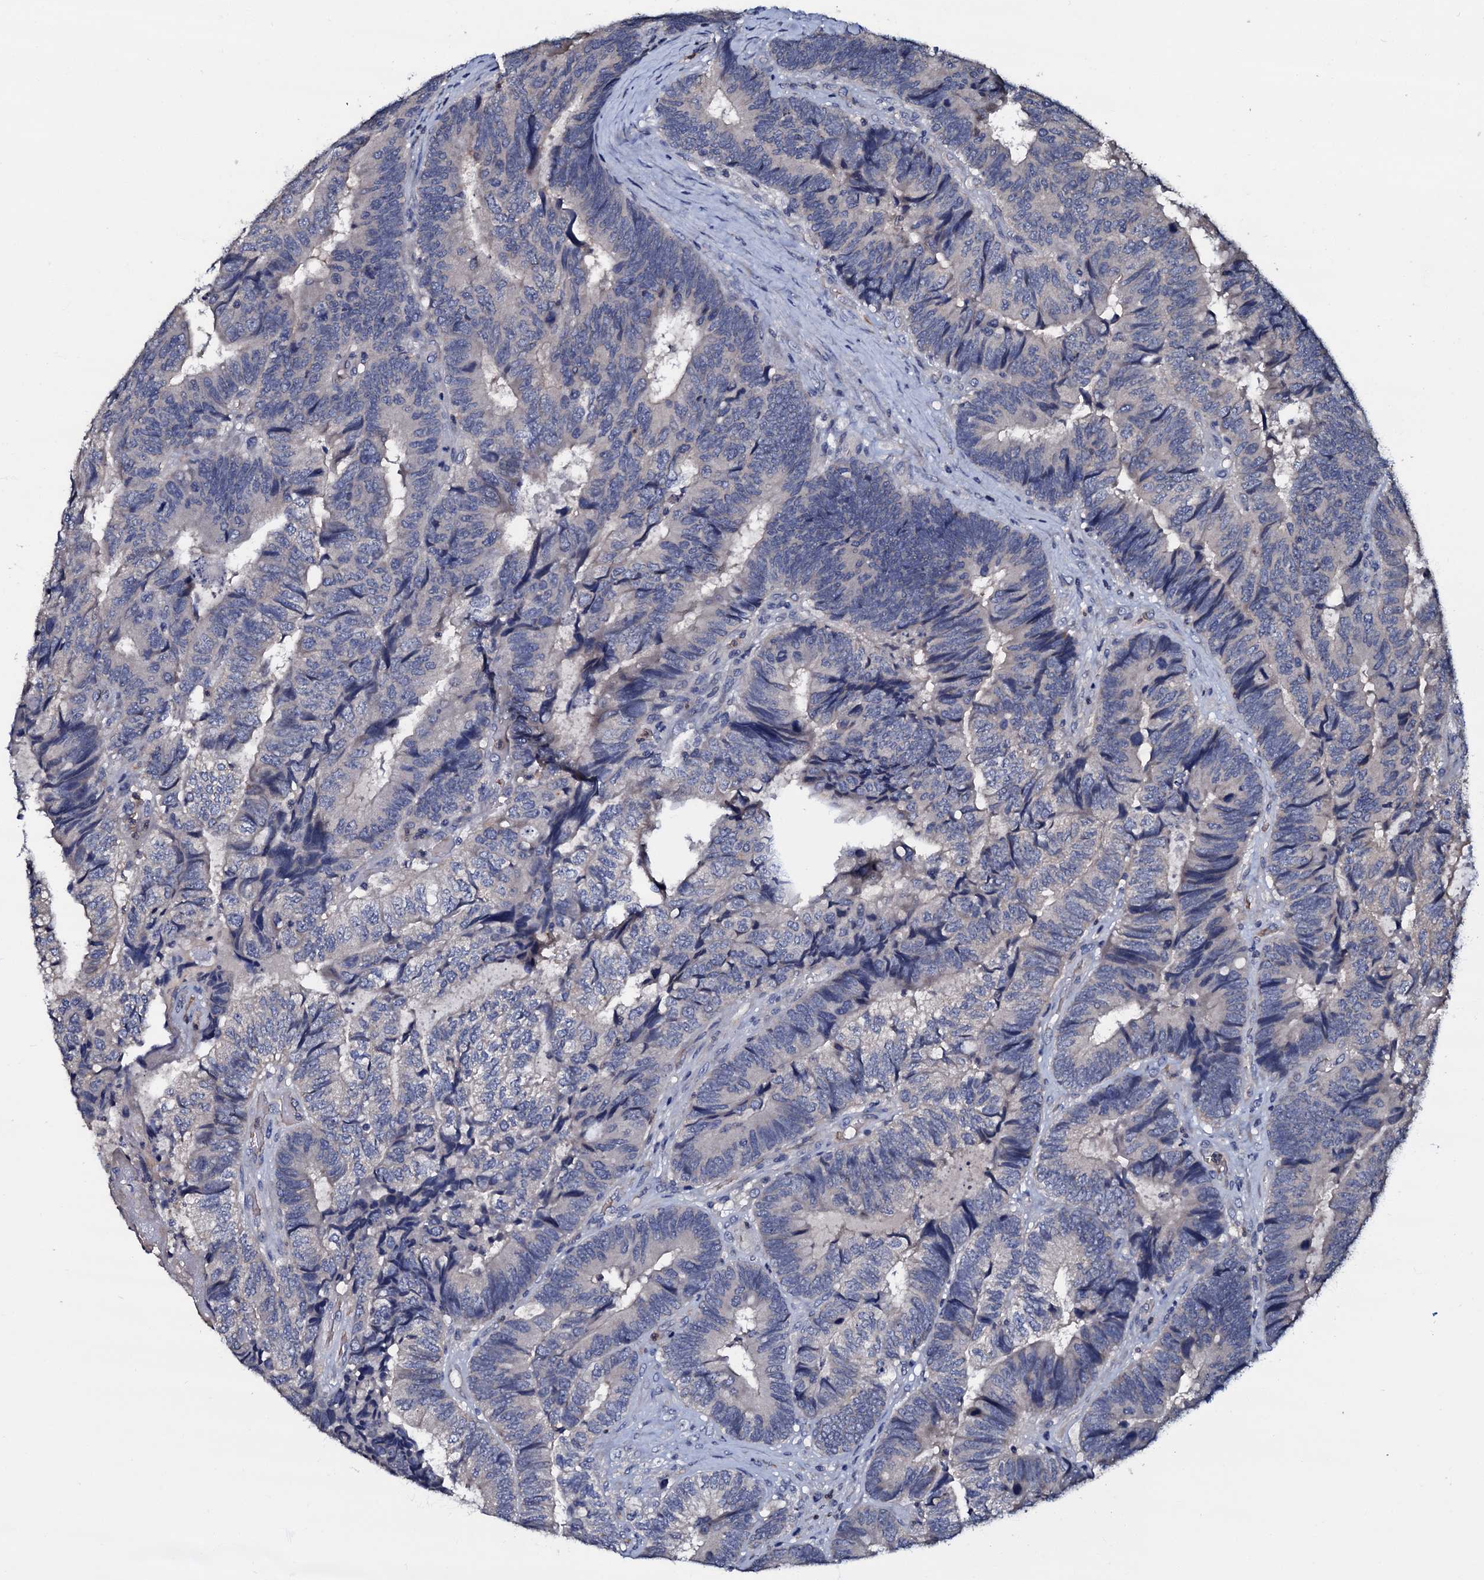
{"staining": {"intensity": "negative", "quantity": "none", "location": "none"}, "tissue": "colorectal cancer", "cell_type": "Tumor cells", "image_type": "cancer", "snomed": [{"axis": "morphology", "description": "Adenocarcinoma, NOS"}, {"axis": "topography", "description": "Colon"}], "caption": "Image shows no protein positivity in tumor cells of colorectal cancer (adenocarcinoma) tissue. (DAB immunohistochemistry (IHC) with hematoxylin counter stain).", "gene": "CPNE2", "patient": {"sex": "female", "age": 67}}